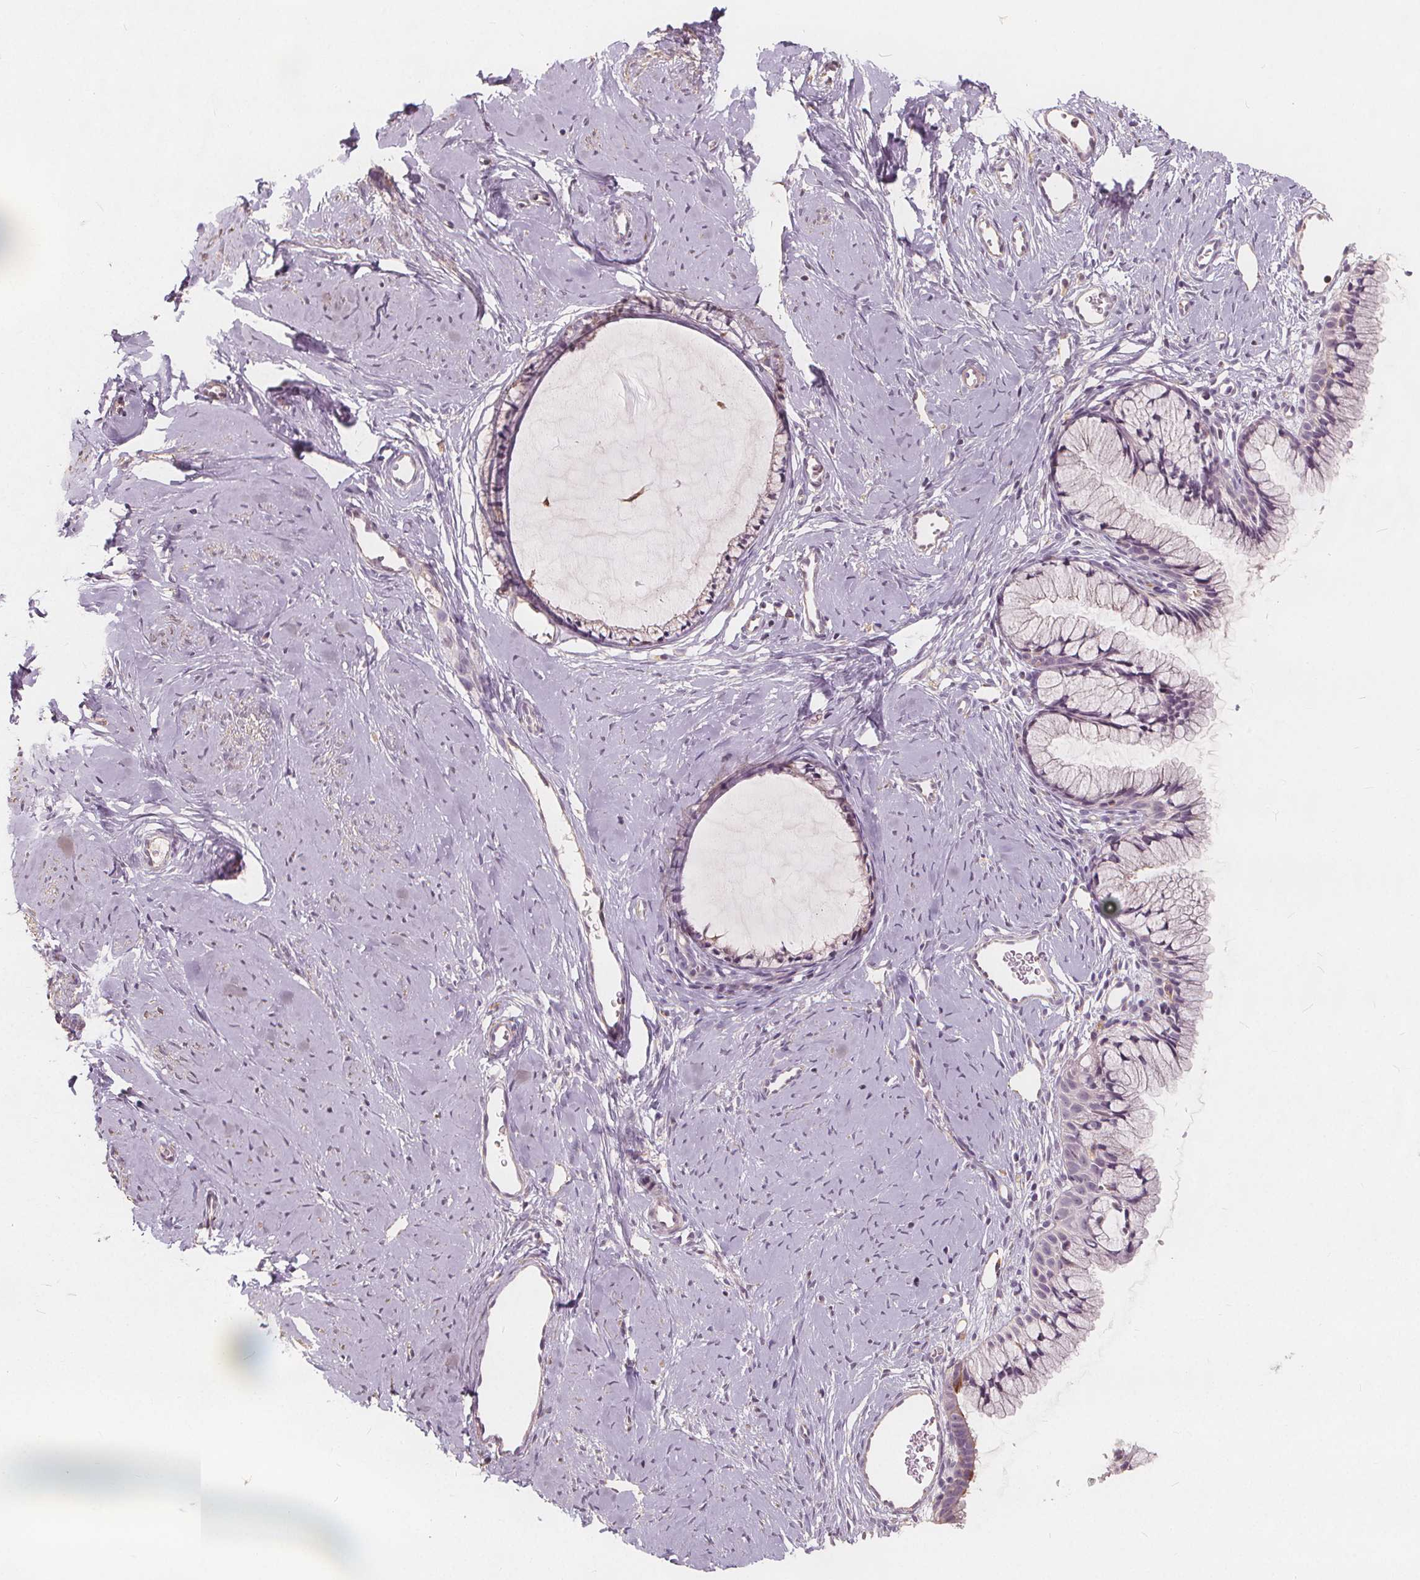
{"staining": {"intensity": "negative", "quantity": "none", "location": "none"}, "tissue": "cervix", "cell_type": "Glandular cells", "image_type": "normal", "snomed": [{"axis": "morphology", "description": "Normal tissue, NOS"}, {"axis": "topography", "description": "Cervix"}], "caption": "A histopathology image of human cervix is negative for staining in glandular cells. (Brightfield microscopy of DAB (3,3'-diaminobenzidine) immunohistochemistry (IHC) at high magnification).", "gene": "DRC3", "patient": {"sex": "female", "age": 40}}